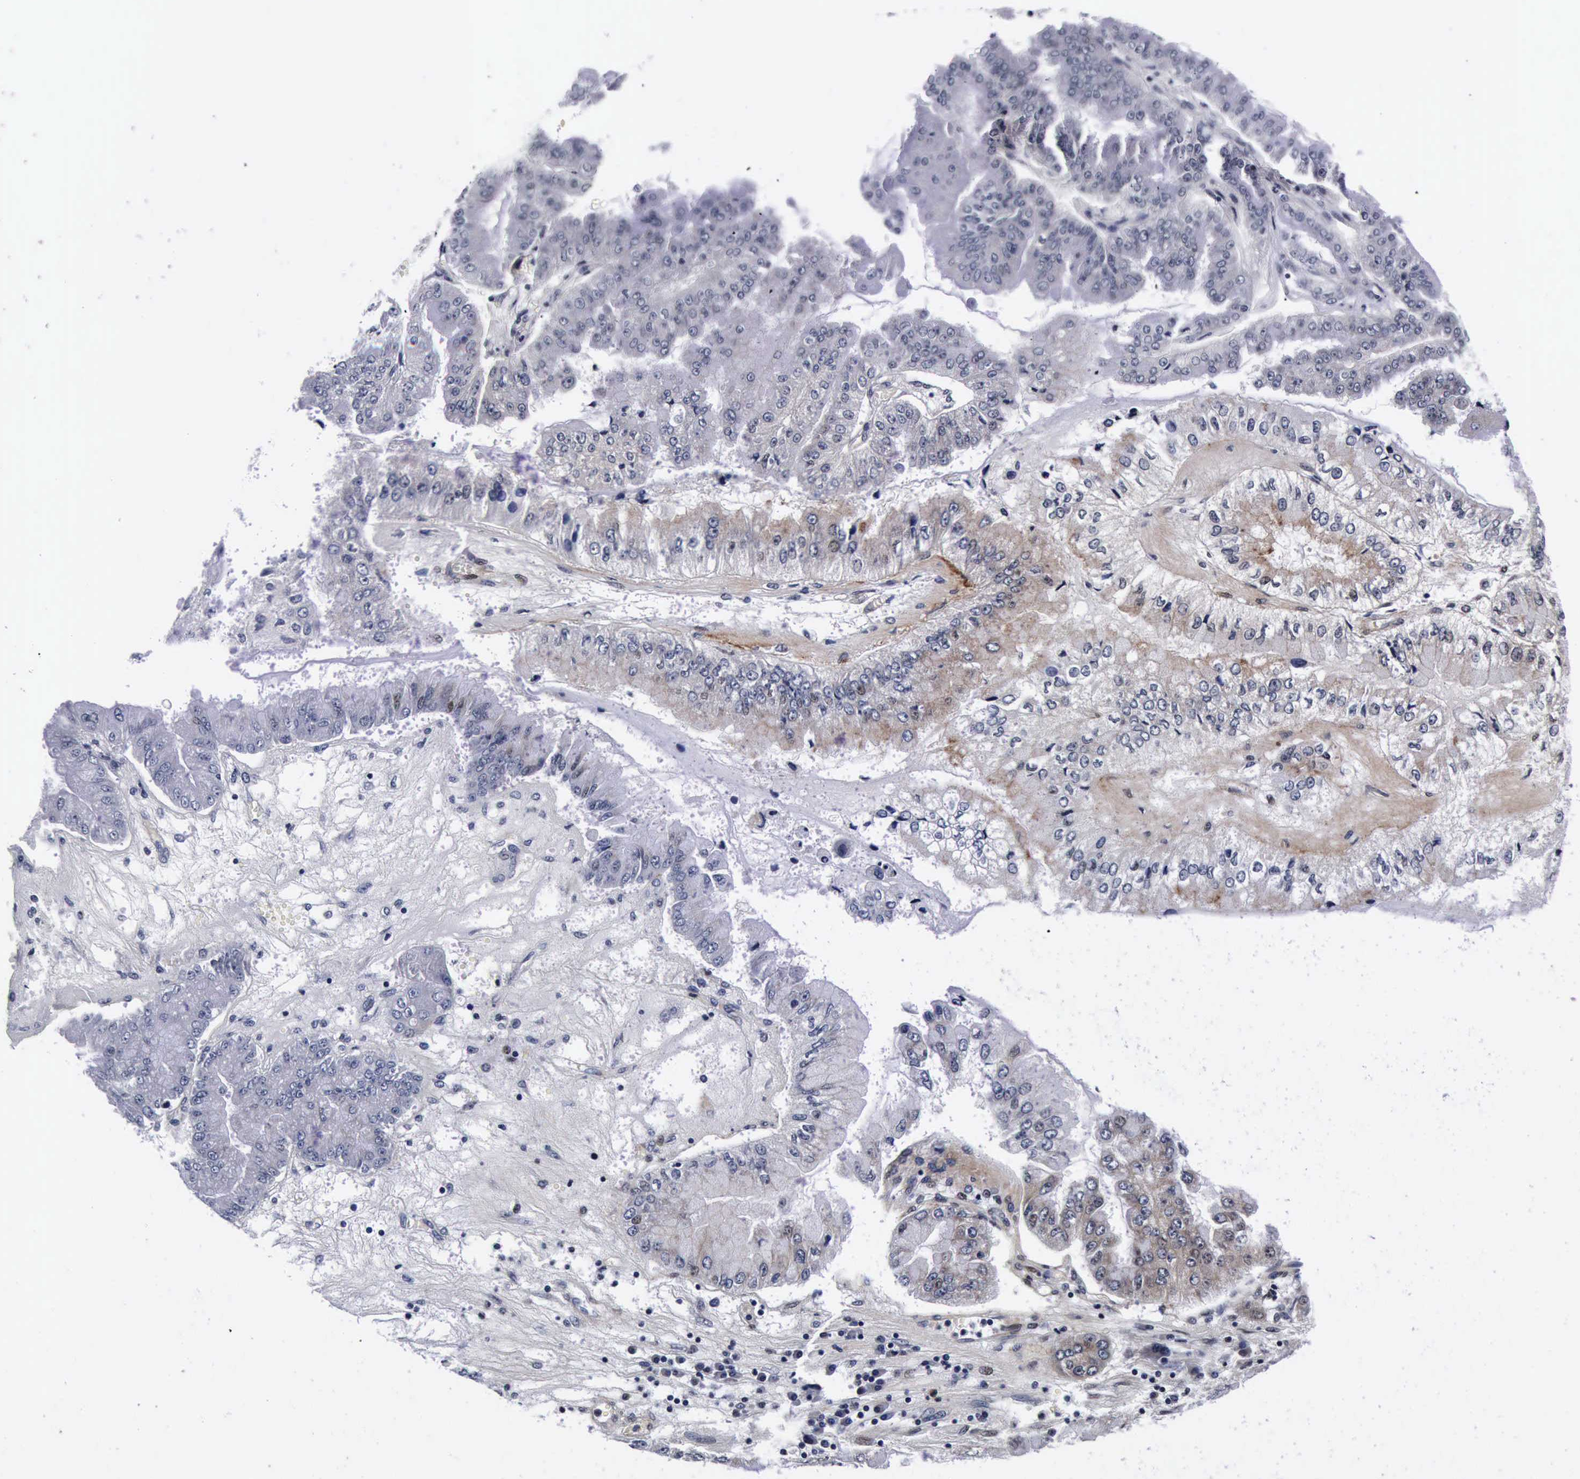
{"staining": {"intensity": "weak", "quantity": "25%-75%", "location": "cytoplasmic/membranous,nuclear"}, "tissue": "liver cancer", "cell_type": "Tumor cells", "image_type": "cancer", "snomed": [{"axis": "morphology", "description": "Cholangiocarcinoma"}, {"axis": "topography", "description": "Liver"}], "caption": "Liver cancer (cholangiocarcinoma) stained with immunohistochemistry exhibits weak cytoplasmic/membranous and nuclear expression in about 25%-75% of tumor cells.", "gene": "UBC", "patient": {"sex": "female", "age": 79}}